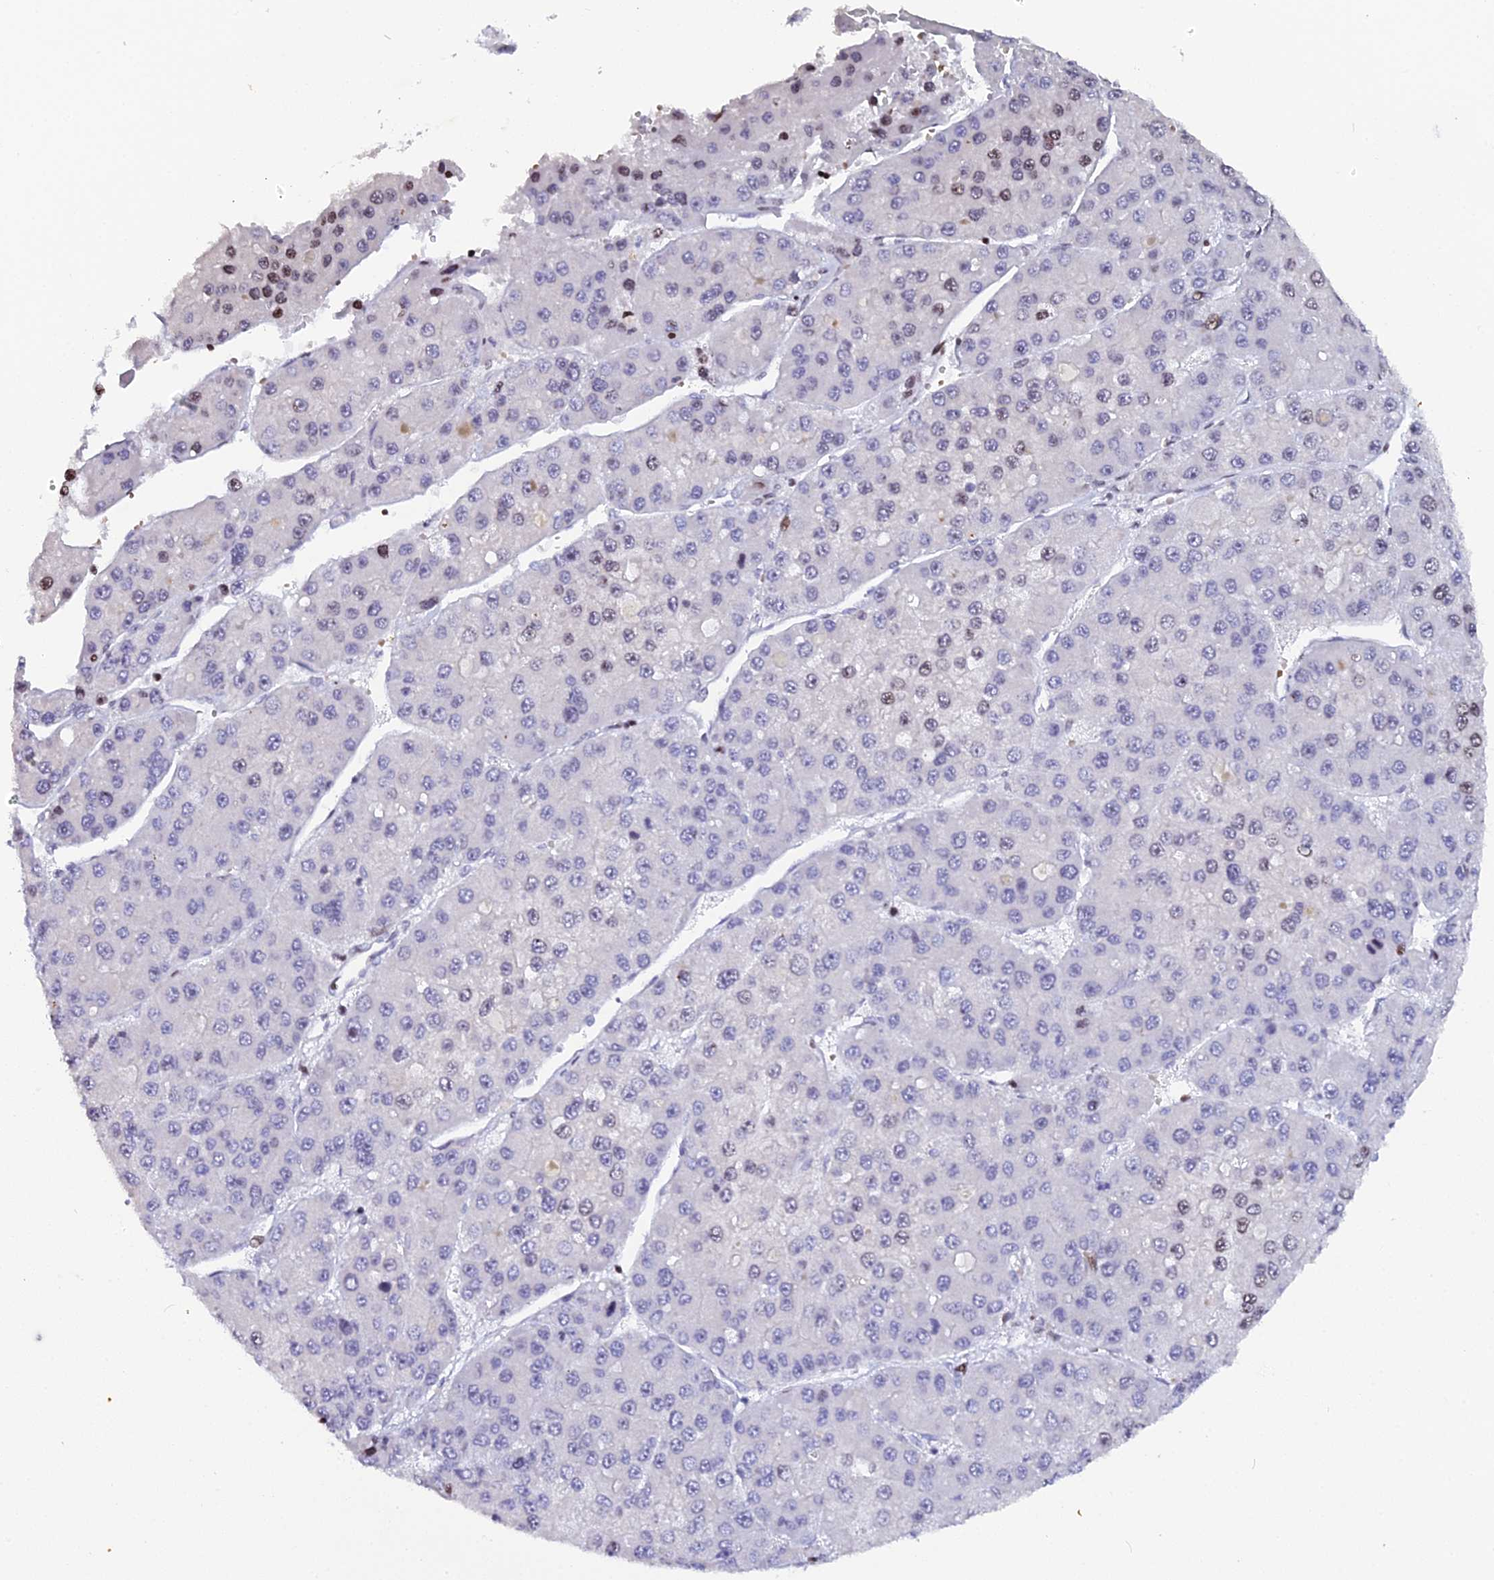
{"staining": {"intensity": "moderate", "quantity": "<25%", "location": "nuclear"}, "tissue": "liver cancer", "cell_type": "Tumor cells", "image_type": "cancer", "snomed": [{"axis": "morphology", "description": "Carcinoma, Hepatocellular, NOS"}, {"axis": "topography", "description": "Liver"}], "caption": "Immunohistochemistry micrograph of neoplastic tissue: liver cancer stained using immunohistochemistry shows low levels of moderate protein expression localized specifically in the nuclear of tumor cells, appearing as a nuclear brown color.", "gene": "MYNN", "patient": {"sex": "female", "age": 73}}